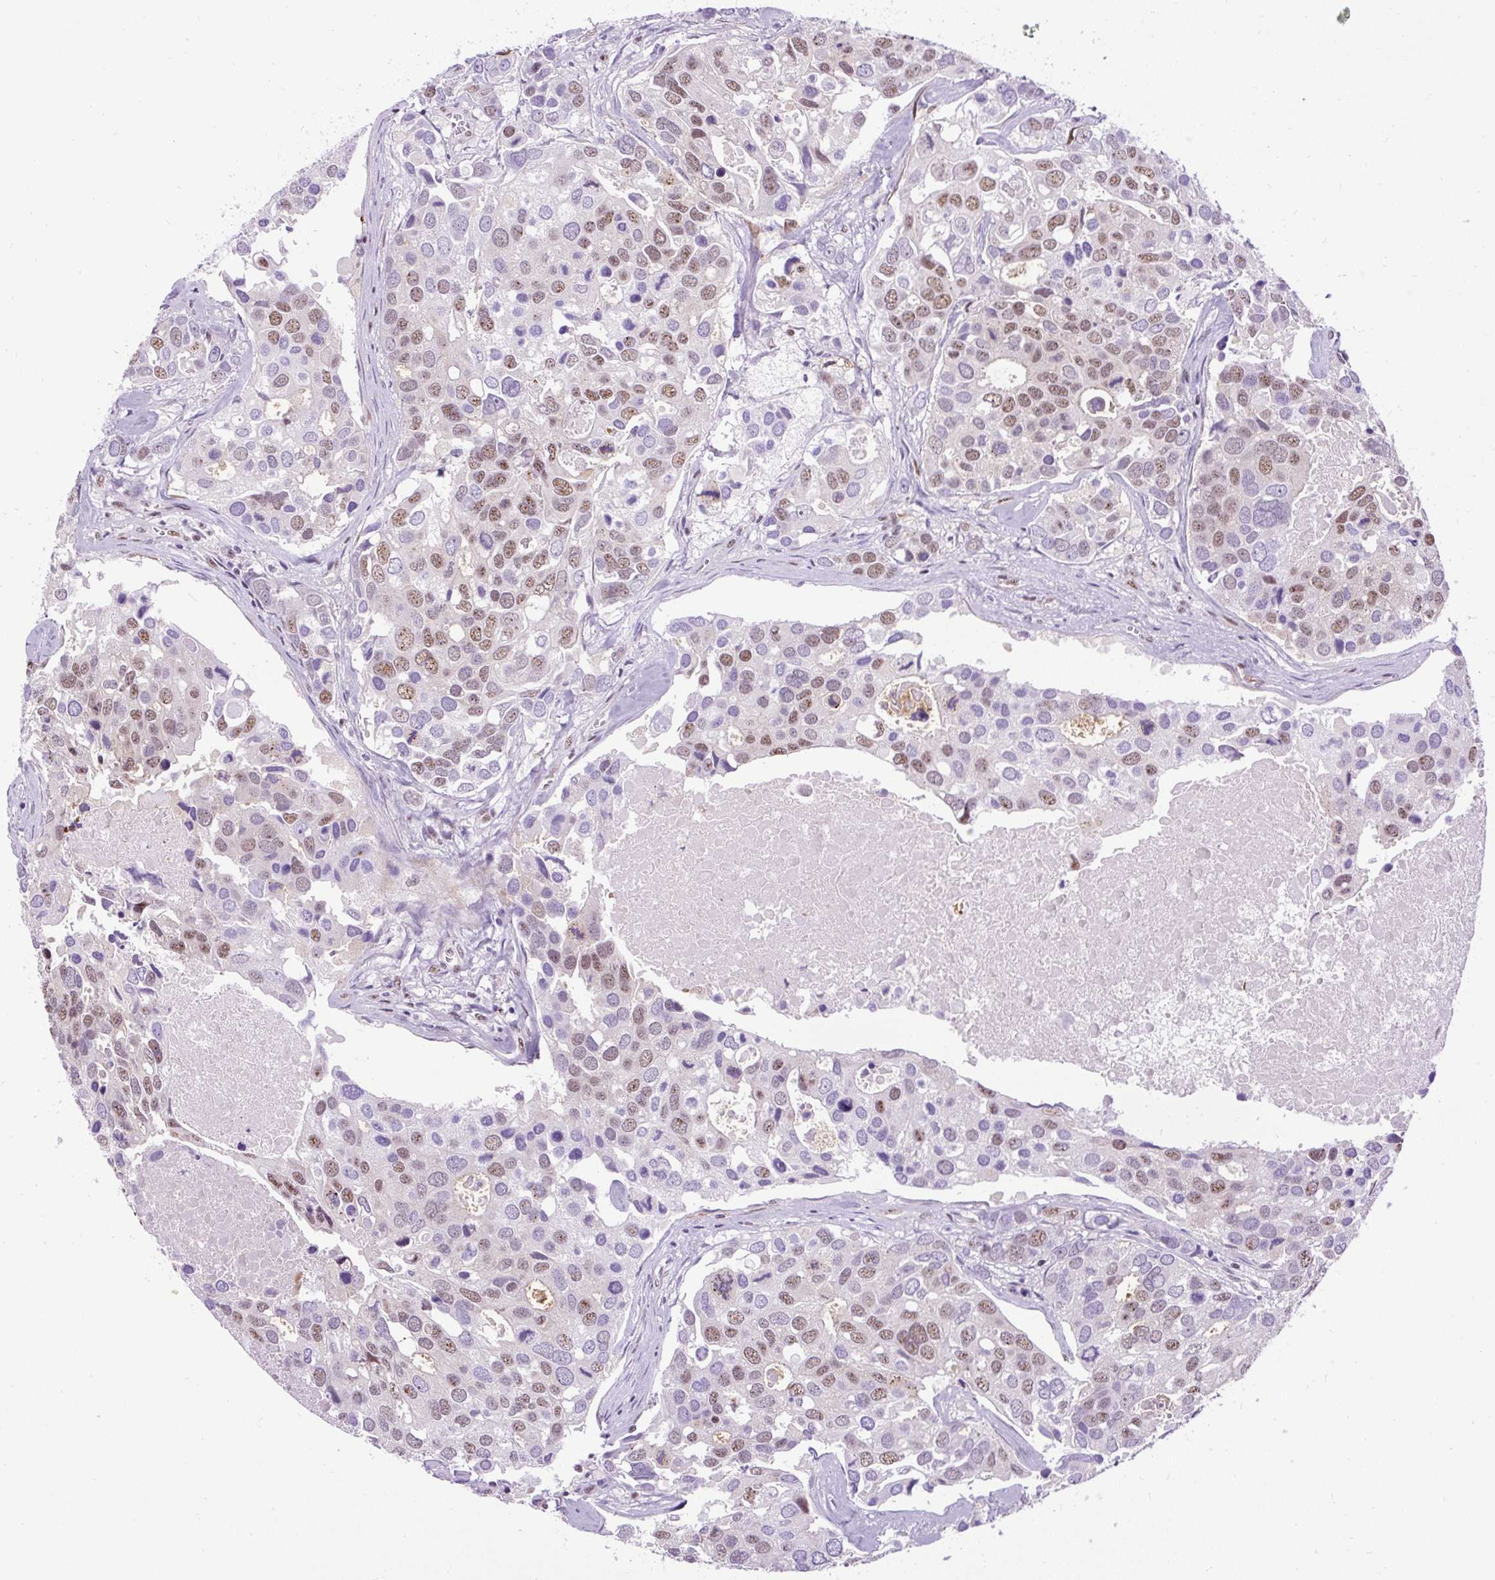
{"staining": {"intensity": "moderate", "quantity": "25%-75%", "location": "nuclear"}, "tissue": "breast cancer", "cell_type": "Tumor cells", "image_type": "cancer", "snomed": [{"axis": "morphology", "description": "Duct carcinoma"}, {"axis": "topography", "description": "Breast"}], "caption": "Immunohistochemistry (IHC) image of human breast cancer (infiltrating ductal carcinoma) stained for a protein (brown), which displays medium levels of moderate nuclear positivity in about 25%-75% of tumor cells.", "gene": "SMC5", "patient": {"sex": "female", "age": 83}}